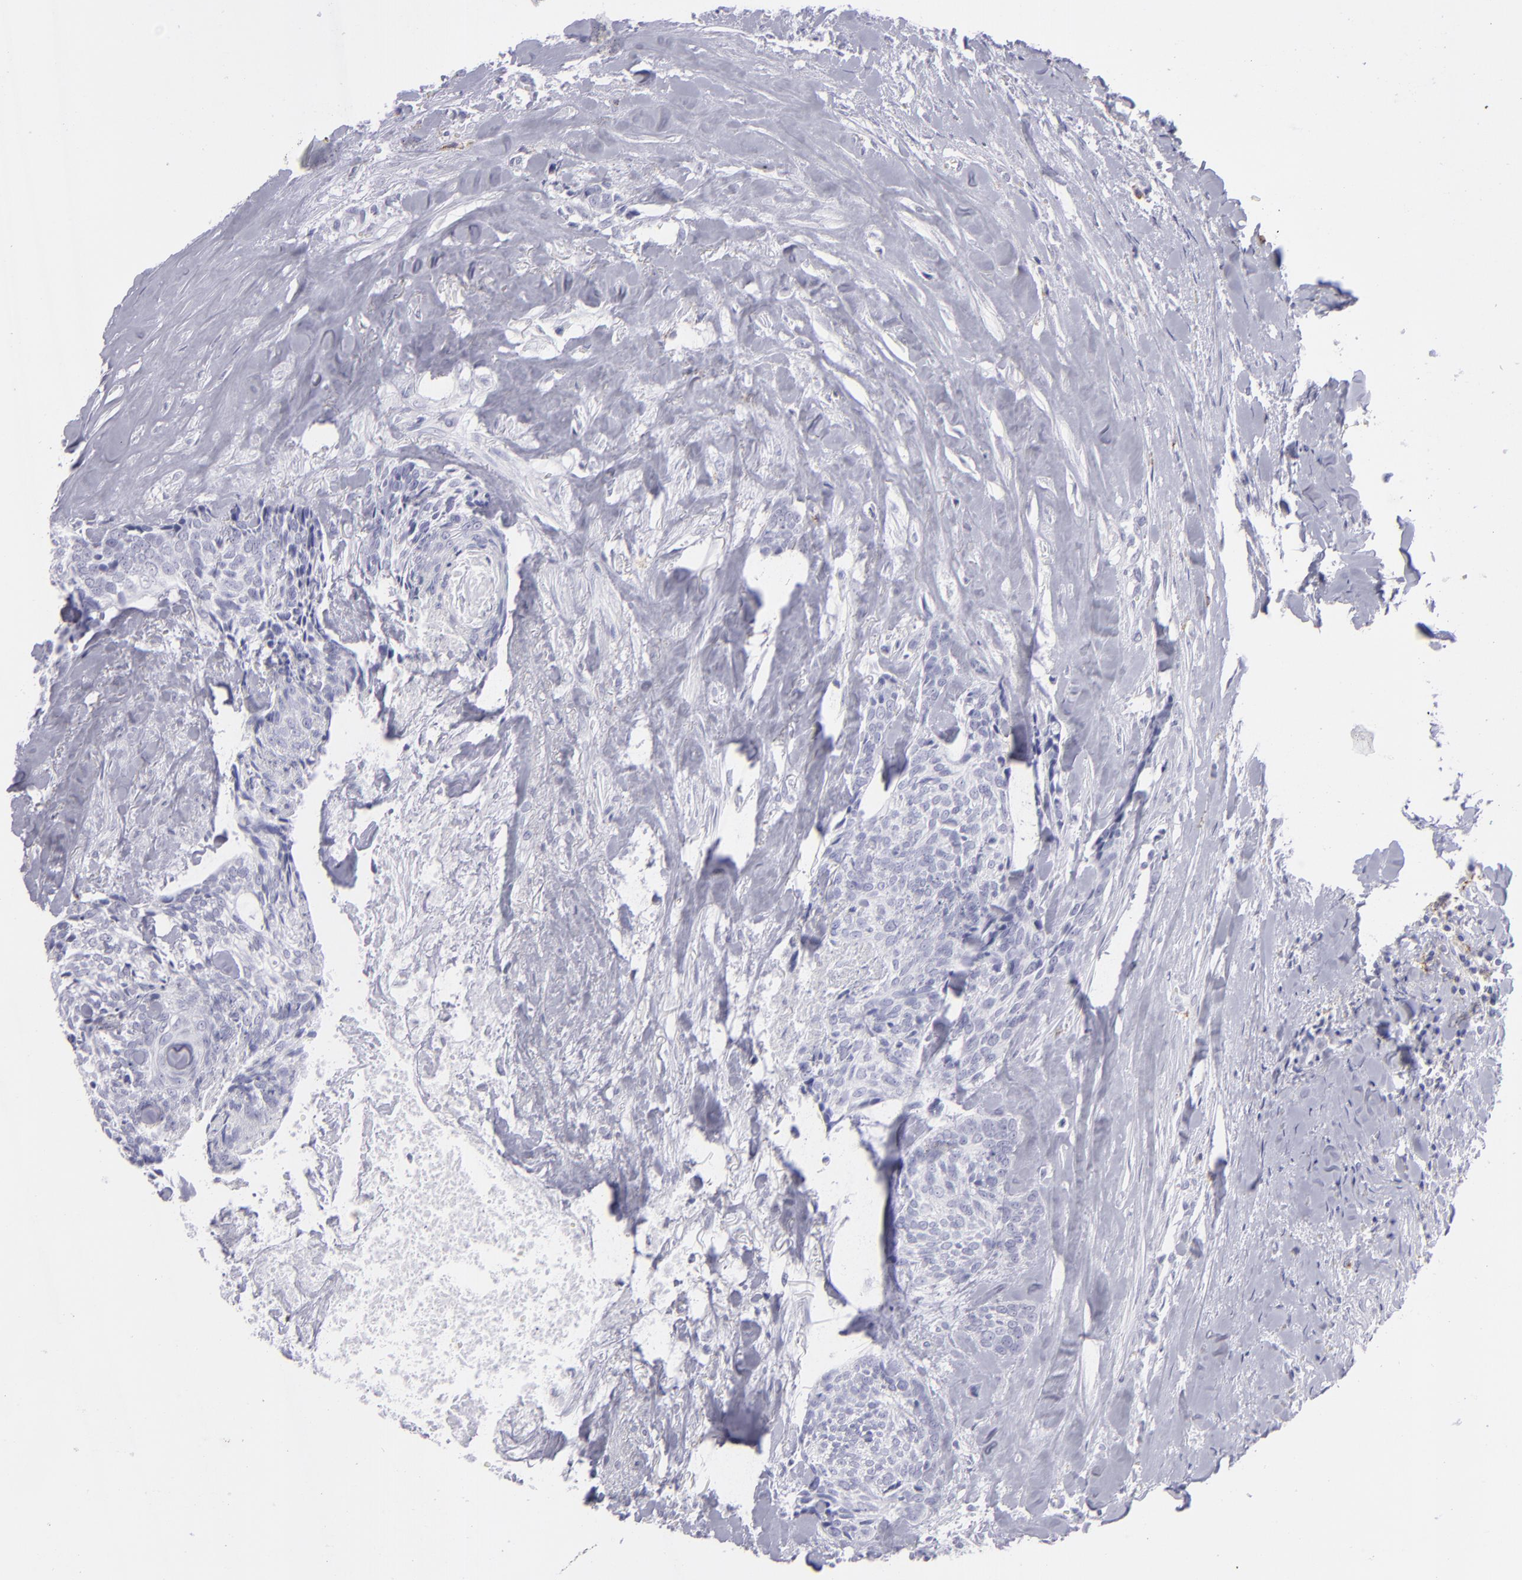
{"staining": {"intensity": "negative", "quantity": "none", "location": "none"}, "tissue": "head and neck cancer", "cell_type": "Tumor cells", "image_type": "cancer", "snomed": [{"axis": "morphology", "description": "Squamous cell carcinoma, NOS"}, {"axis": "topography", "description": "Salivary gland"}, {"axis": "topography", "description": "Head-Neck"}], "caption": "Micrograph shows no significant protein expression in tumor cells of head and neck squamous cell carcinoma.", "gene": "SELPLG", "patient": {"sex": "male", "age": 70}}